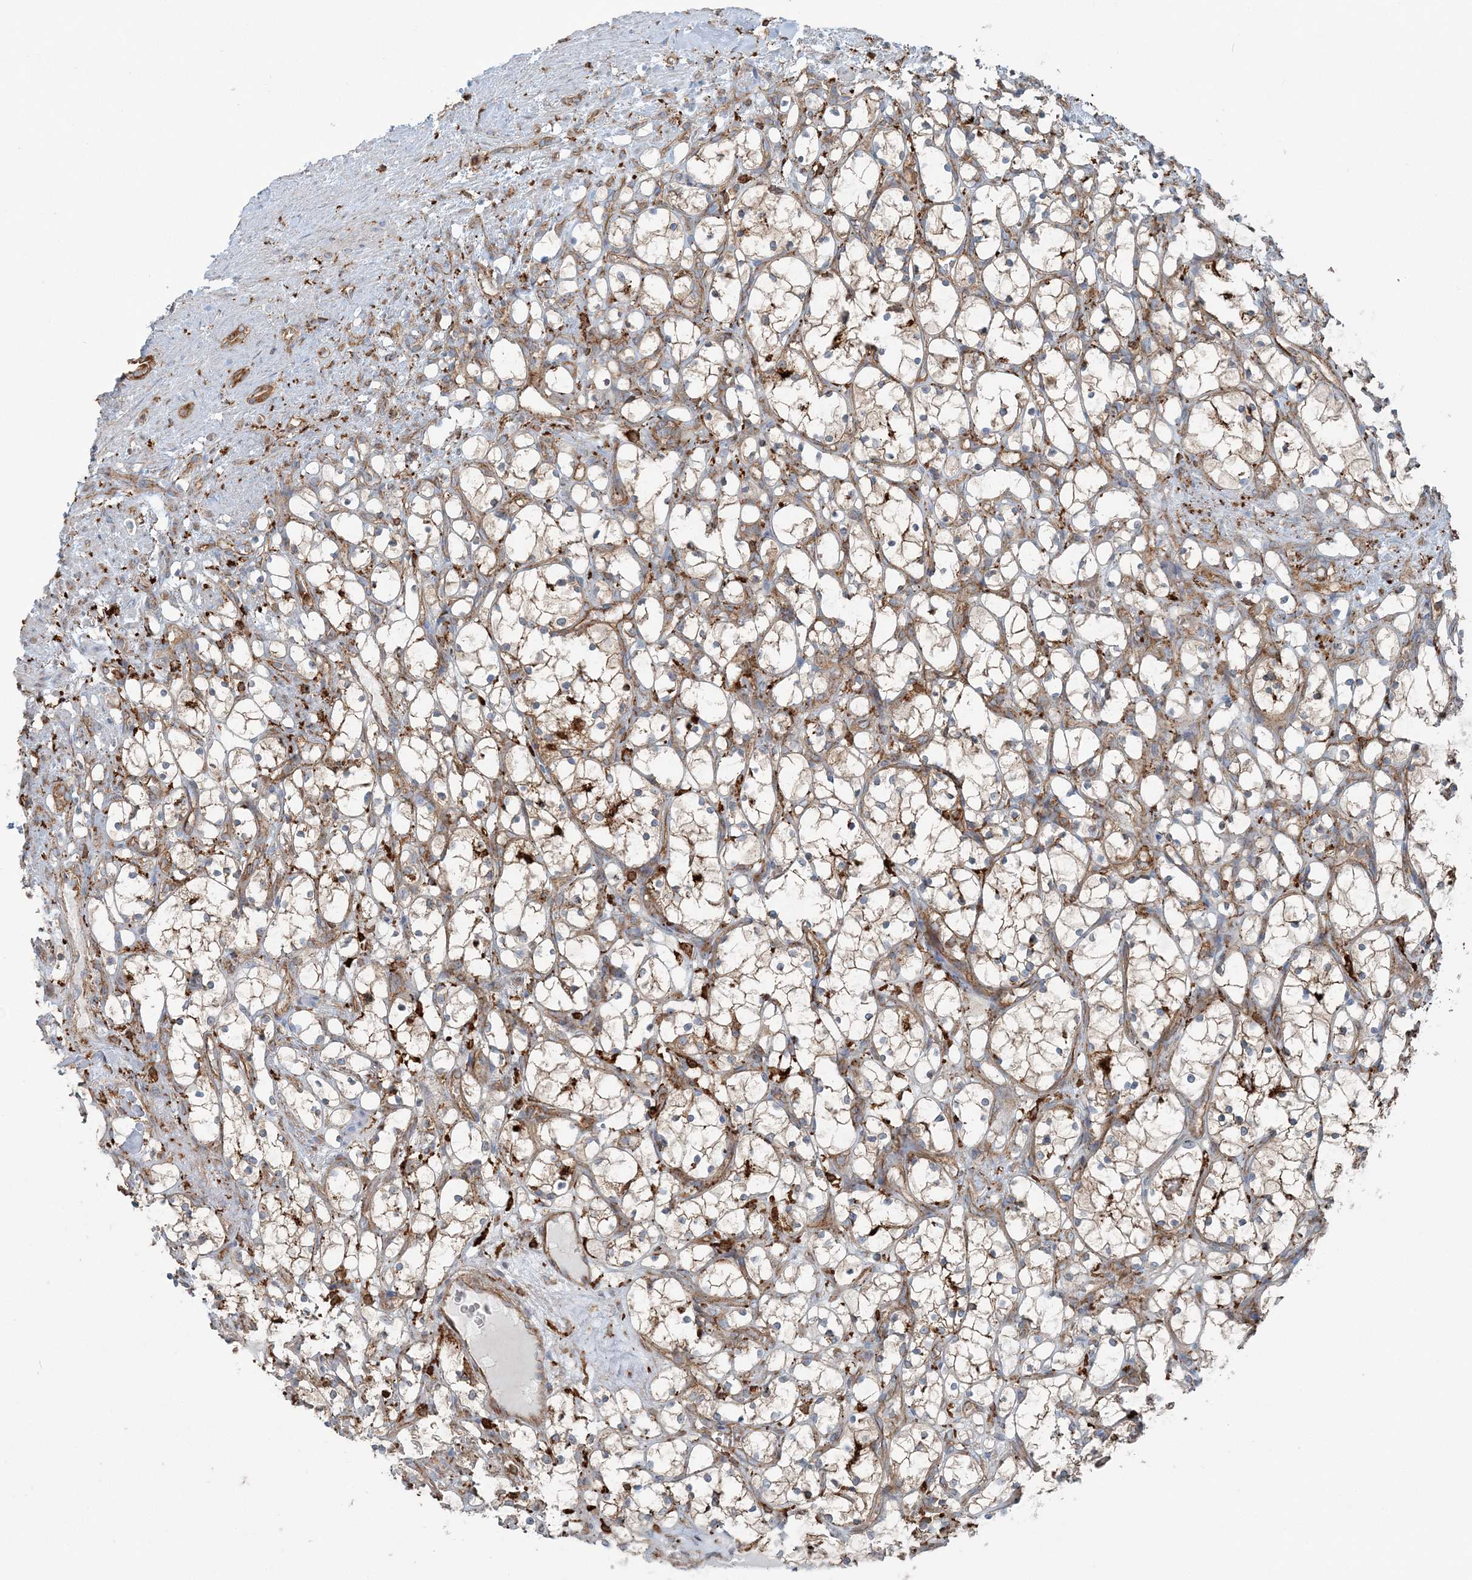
{"staining": {"intensity": "negative", "quantity": "none", "location": "none"}, "tissue": "renal cancer", "cell_type": "Tumor cells", "image_type": "cancer", "snomed": [{"axis": "morphology", "description": "Adenocarcinoma, NOS"}, {"axis": "topography", "description": "Kidney"}], "caption": "Immunohistochemistry (IHC) photomicrograph of neoplastic tissue: human renal adenocarcinoma stained with DAB (3,3'-diaminobenzidine) shows no significant protein expression in tumor cells.", "gene": "SNX2", "patient": {"sex": "female", "age": 69}}